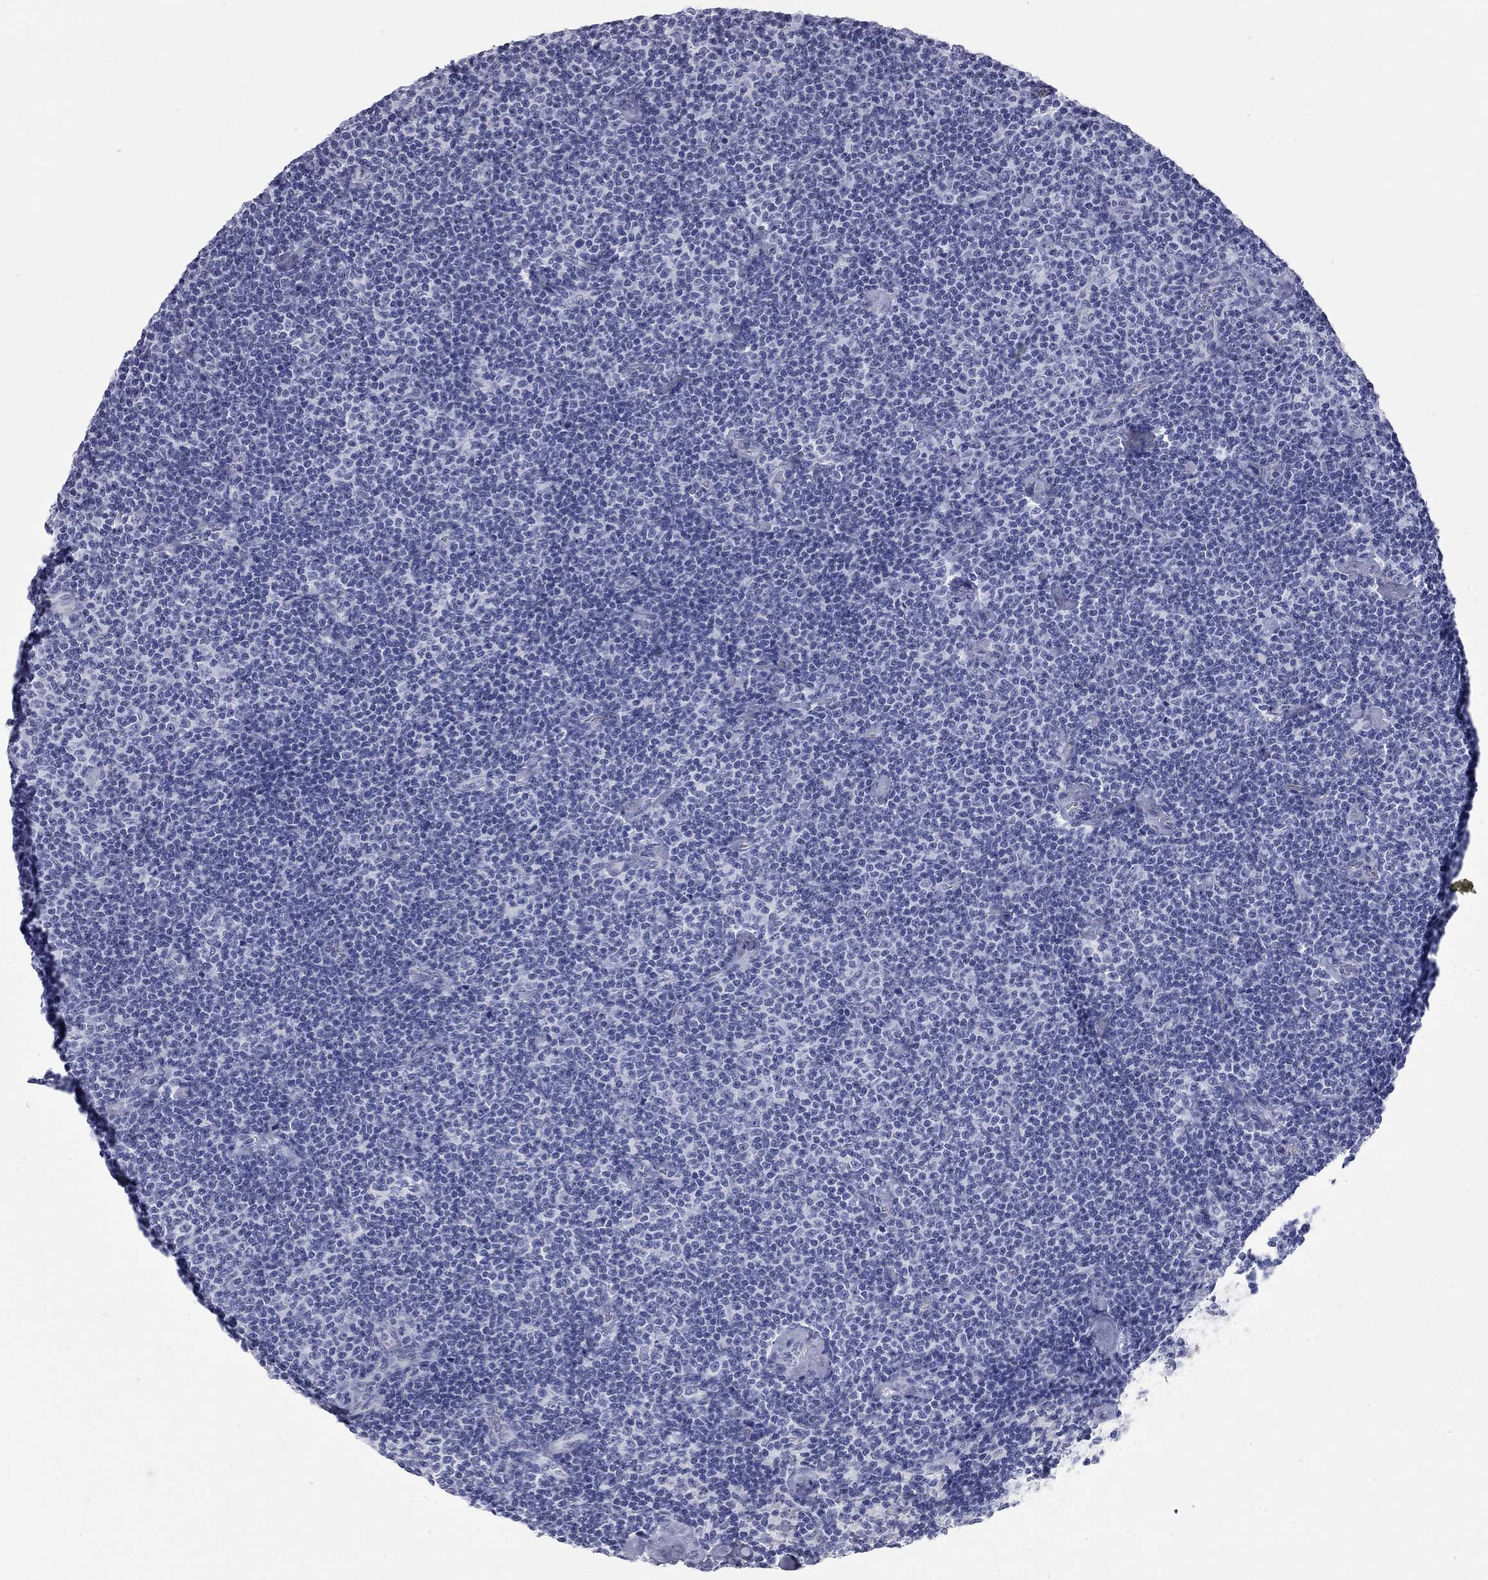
{"staining": {"intensity": "negative", "quantity": "none", "location": "none"}, "tissue": "lymphoma", "cell_type": "Tumor cells", "image_type": "cancer", "snomed": [{"axis": "morphology", "description": "Malignant lymphoma, non-Hodgkin's type, Low grade"}, {"axis": "topography", "description": "Lymph node"}], "caption": "Micrograph shows no protein staining in tumor cells of lymphoma tissue.", "gene": "AK8", "patient": {"sex": "male", "age": 81}}